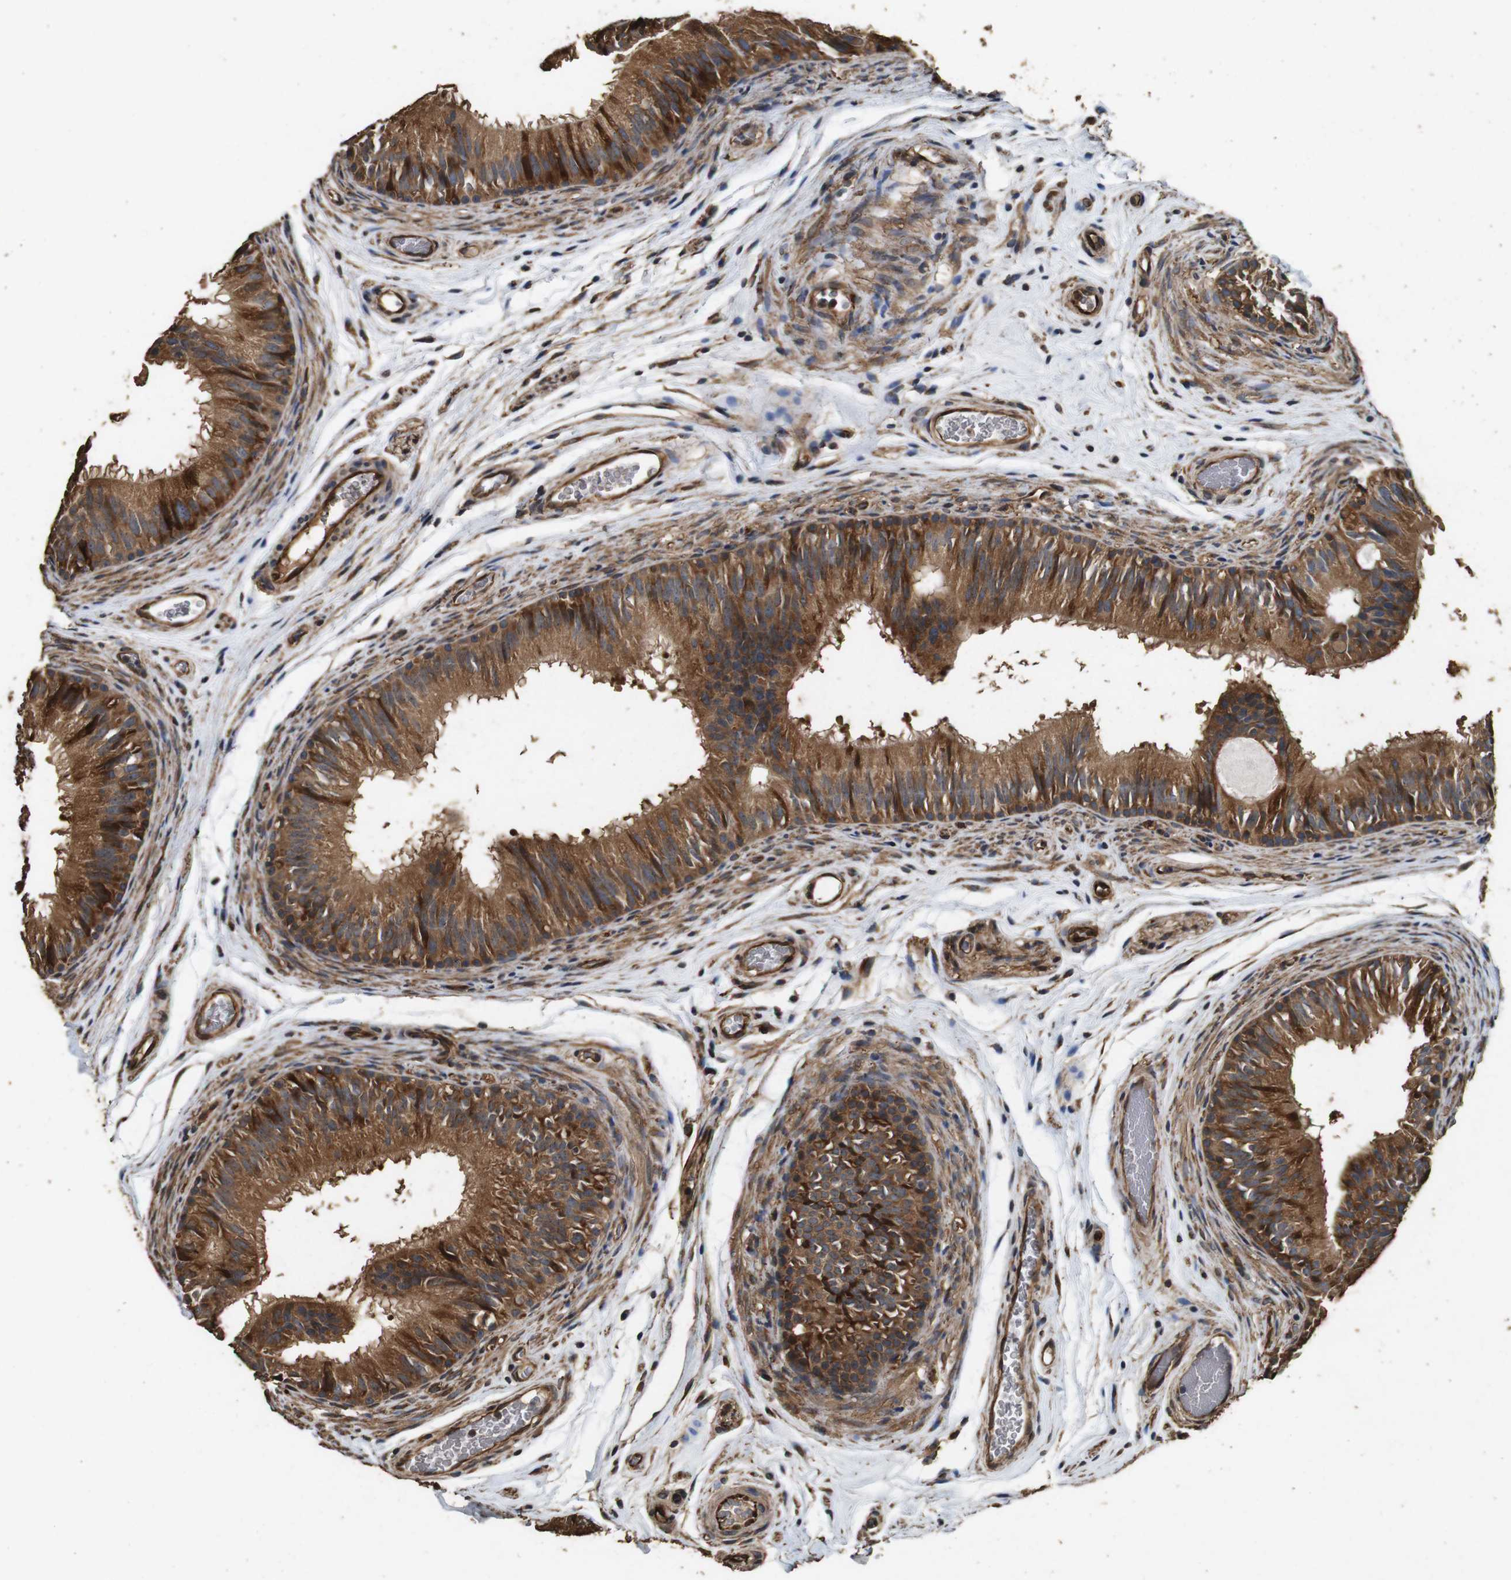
{"staining": {"intensity": "moderate", "quantity": ">75%", "location": "cytoplasmic/membranous"}, "tissue": "epididymis", "cell_type": "Glandular cells", "image_type": "normal", "snomed": [{"axis": "morphology", "description": "Normal tissue, NOS"}, {"axis": "topography", "description": "Epididymis"}], "caption": "Immunohistochemistry (IHC) staining of benign epididymis, which displays medium levels of moderate cytoplasmic/membranous positivity in about >75% of glandular cells indicating moderate cytoplasmic/membranous protein expression. The staining was performed using DAB (3,3'-diaminobenzidine) (brown) for protein detection and nuclei were counterstained in hematoxylin (blue).", "gene": "CNPY4", "patient": {"sex": "male", "age": 36}}